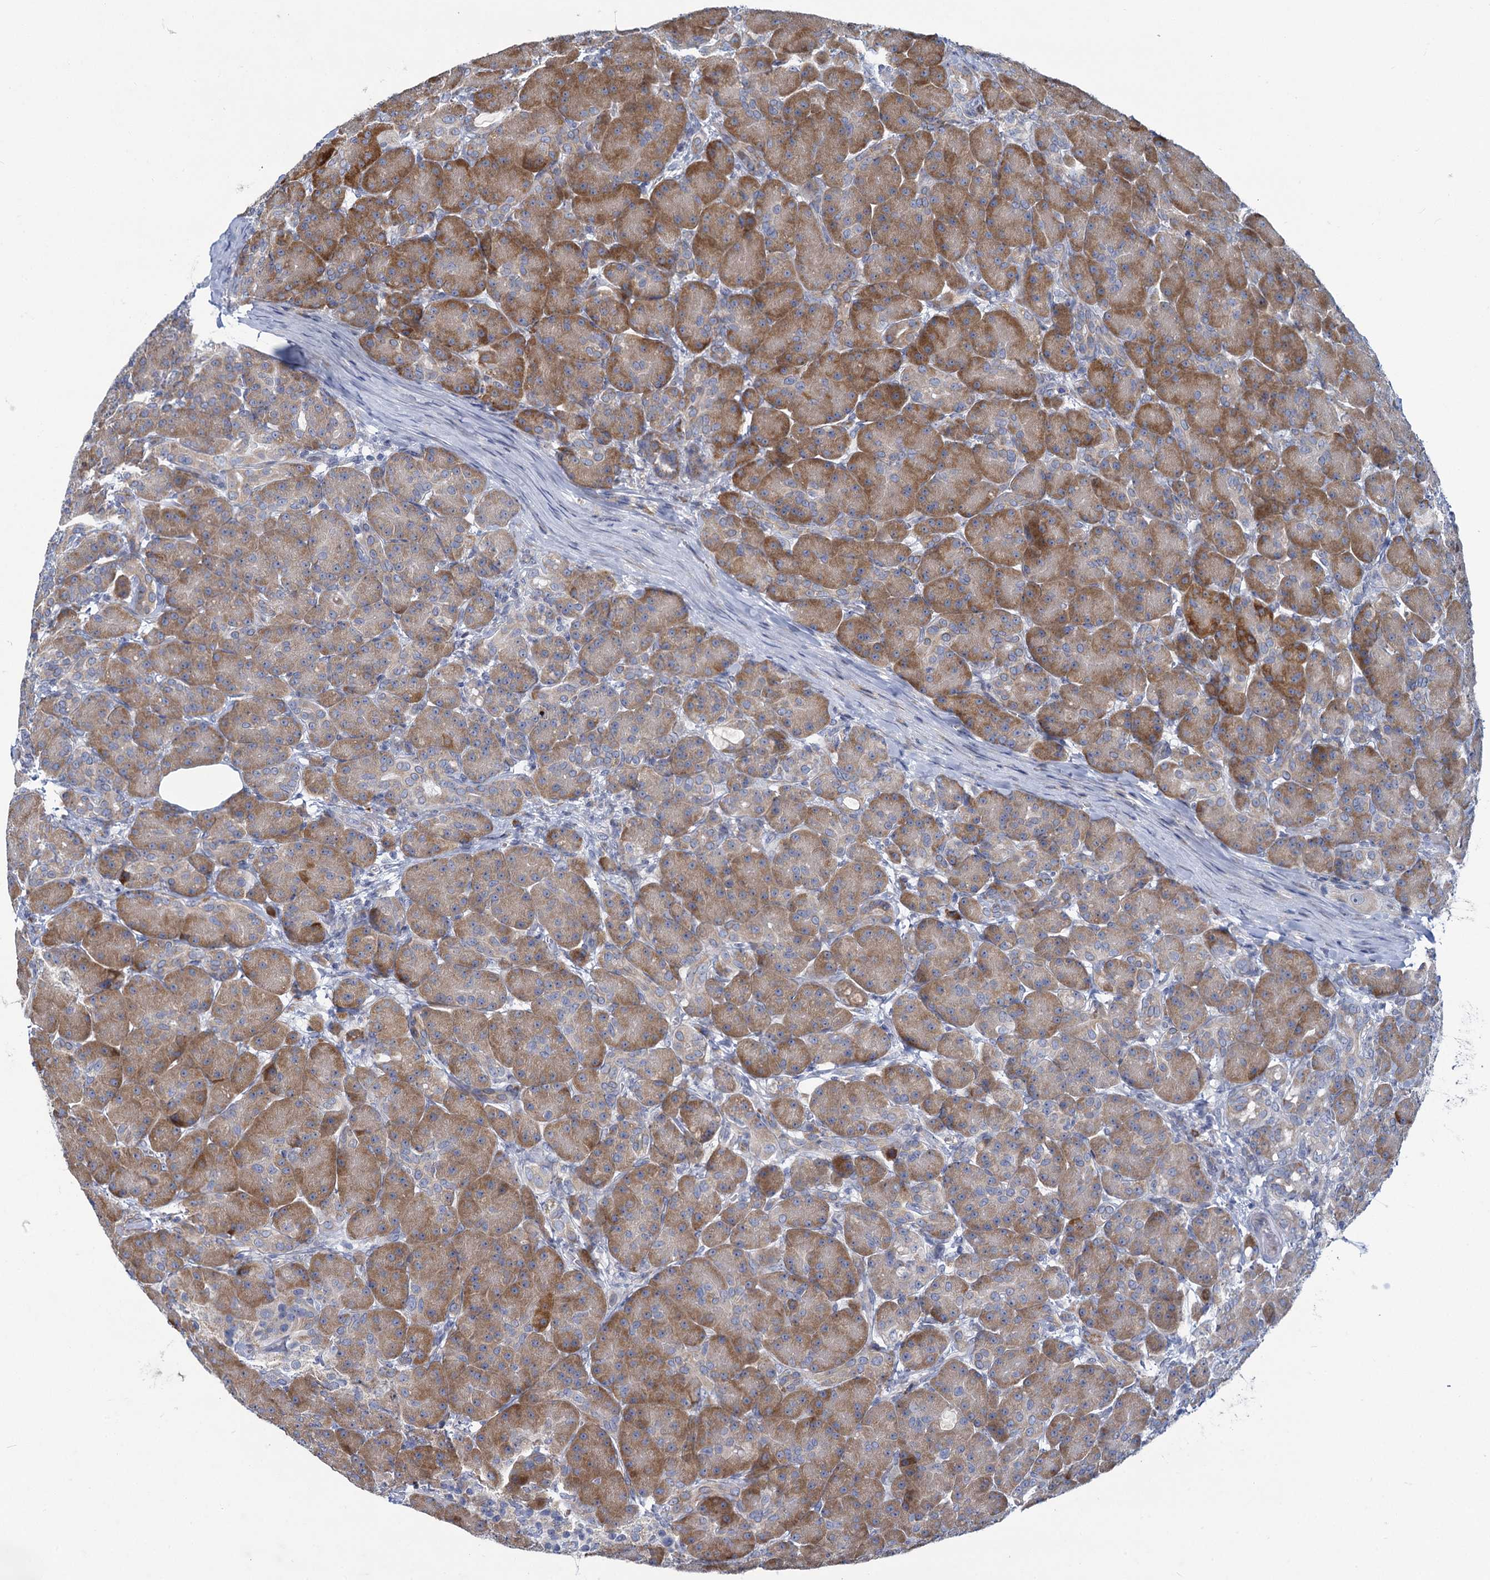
{"staining": {"intensity": "moderate", "quantity": ">75%", "location": "cytoplasmic/membranous"}, "tissue": "pancreas", "cell_type": "Exocrine glandular cells", "image_type": "normal", "snomed": [{"axis": "morphology", "description": "Normal tissue, NOS"}, {"axis": "topography", "description": "Pancreas"}], "caption": "A medium amount of moderate cytoplasmic/membranous staining is seen in about >75% of exocrine glandular cells in benign pancreas.", "gene": "PRSS35", "patient": {"sex": "male", "age": 63}}